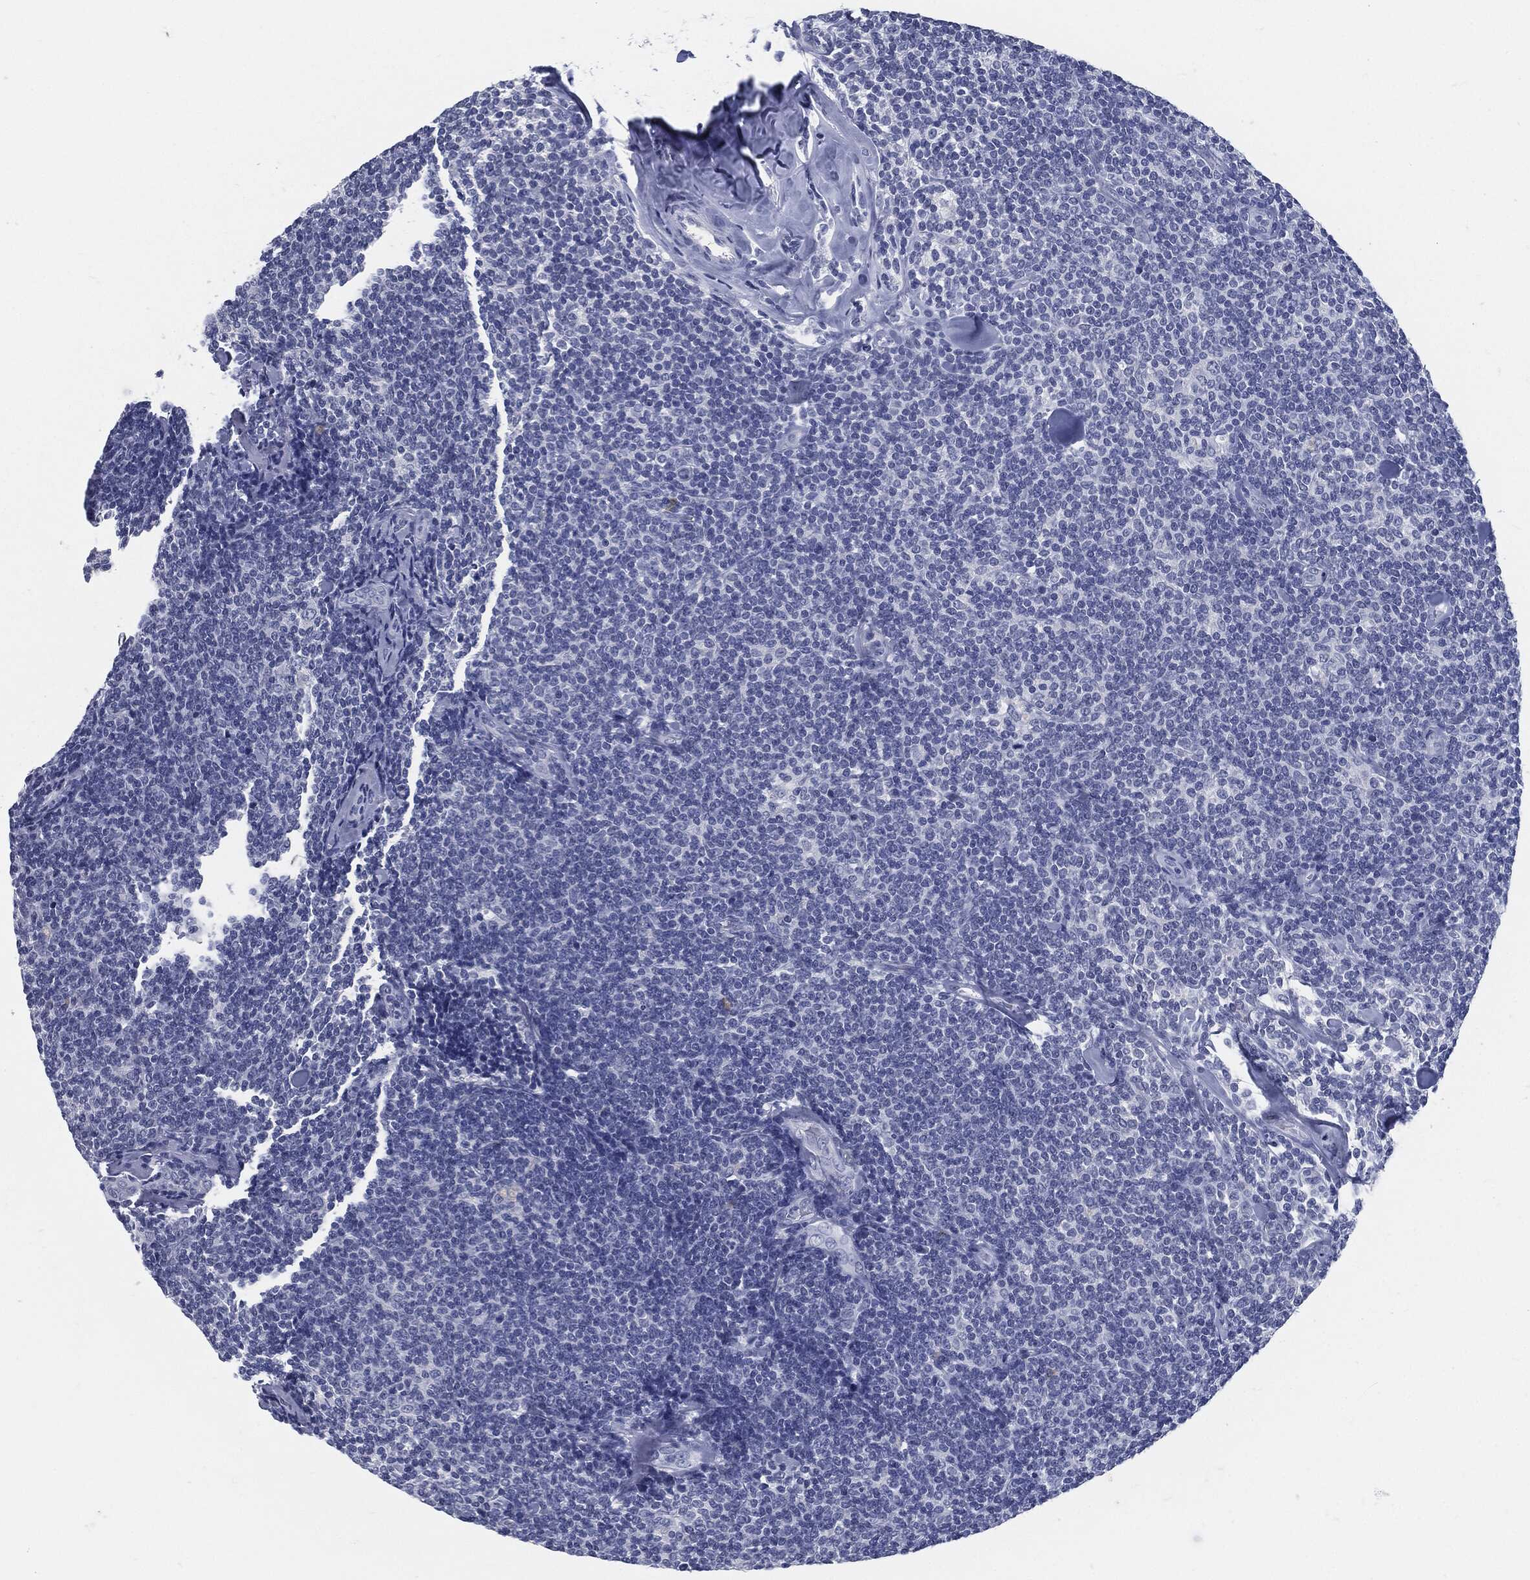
{"staining": {"intensity": "negative", "quantity": "none", "location": "none"}, "tissue": "lymphoma", "cell_type": "Tumor cells", "image_type": "cancer", "snomed": [{"axis": "morphology", "description": "Malignant lymphoma, non-Hodgkin's type, Low grade"}, {"axis": "topography", "description": "Lymph node"}], "caption": "This is an IHC histopathology image of human lymphoma. There is no staining in tumor cells.", "gene": "MST1", "patient": {"sex": "female", "age": 56}}